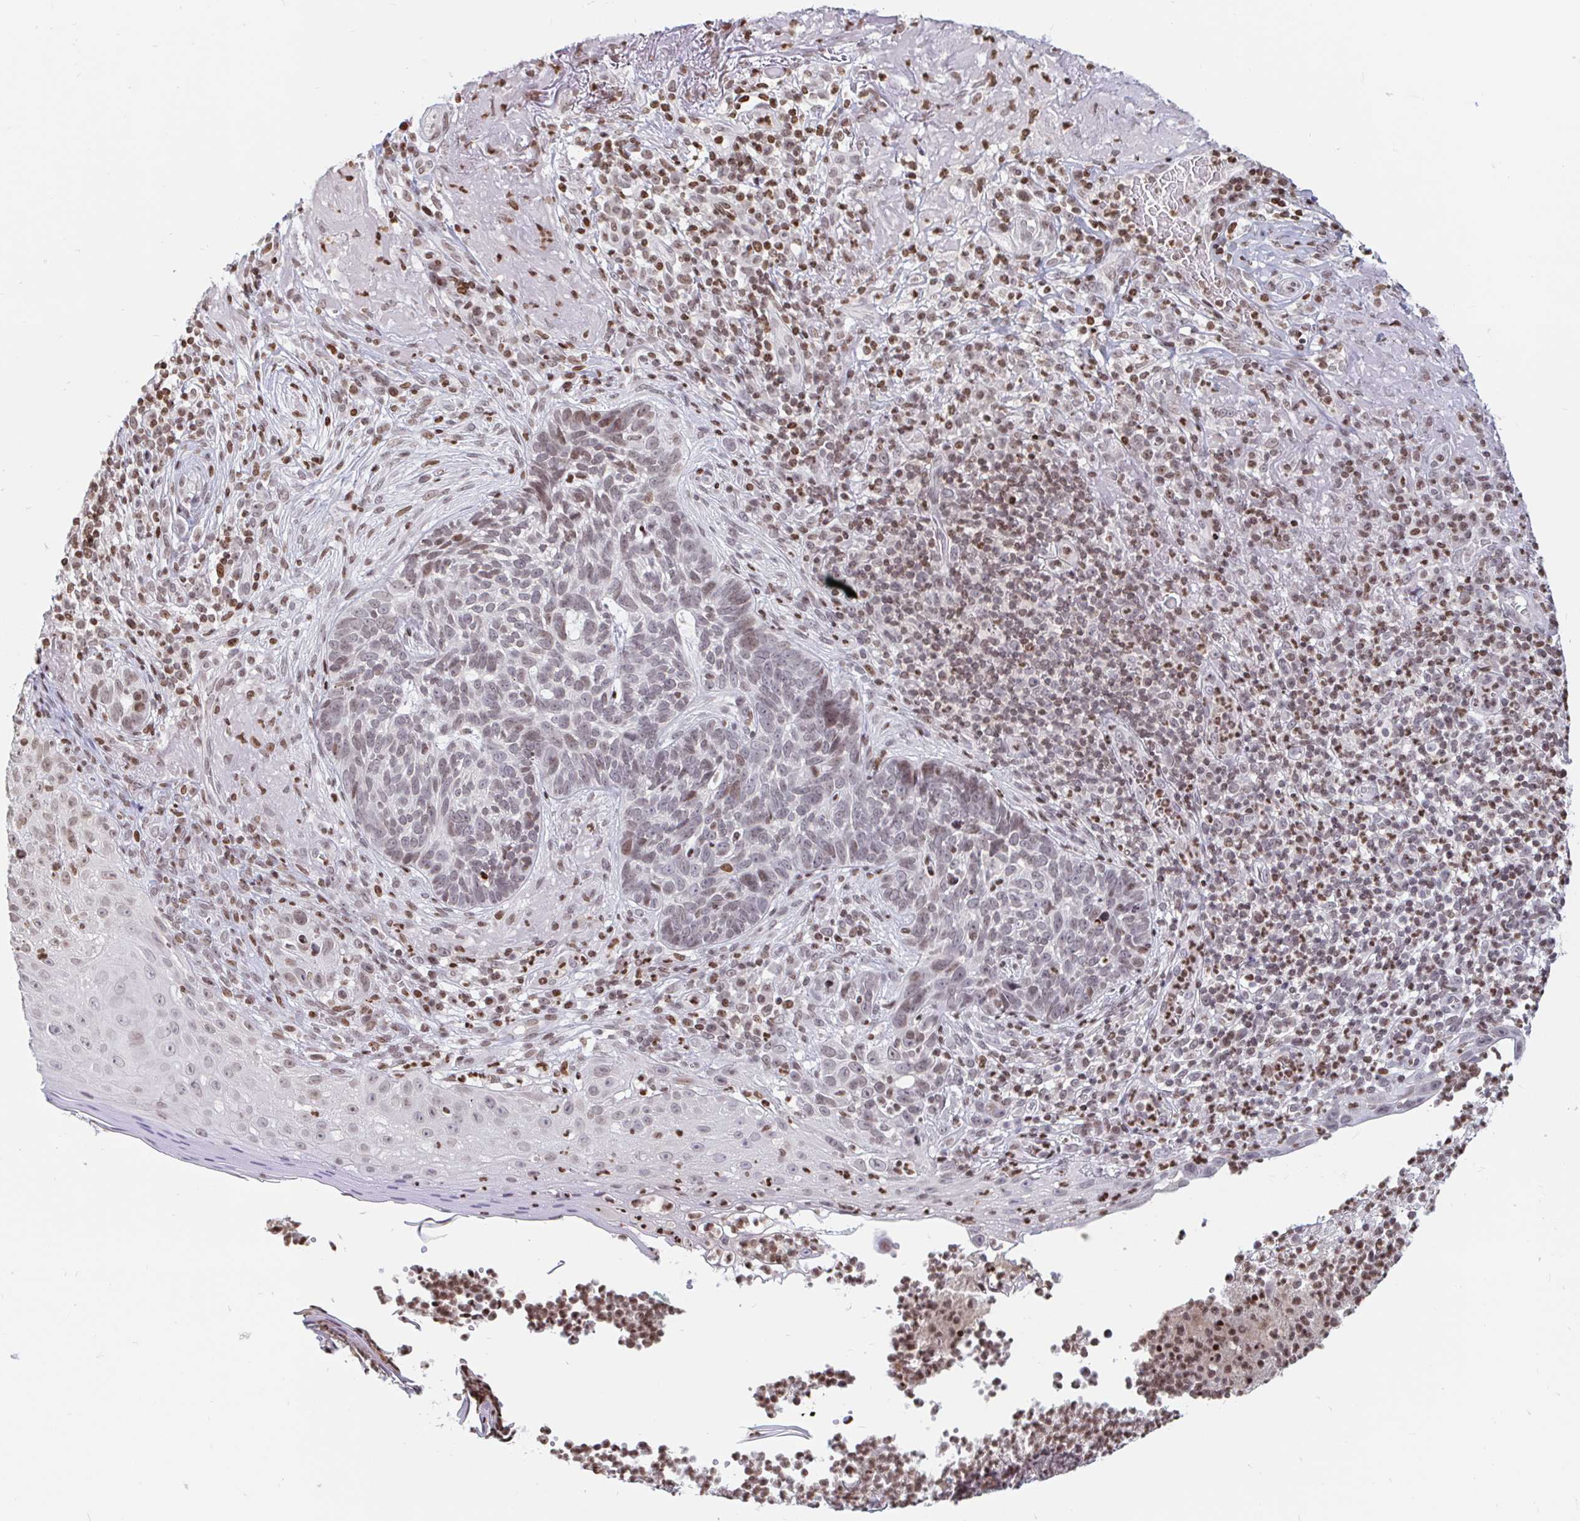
{"staining": {"intensity": "weak", "quantity": "25%-75%", "location": "nuclear"}, "tissue": "skin cancer", "cell_type": "Tumor cells", "image_type": "cancer", "snomed": [{"axis": "morphology", "description": "Basal cell carcinoma"}, {"axis": "topography", "description": "Skin"}, {"axis": "topography", "description": "Skin of face"}], "caption": "Skin cancer stained with immunohistochemistry (IHC) reveals weak nuclear expression in about 25%-75% of tumor cells.", "gene": "HOXC10", "patient": {"sex": "female", "age": 95}}